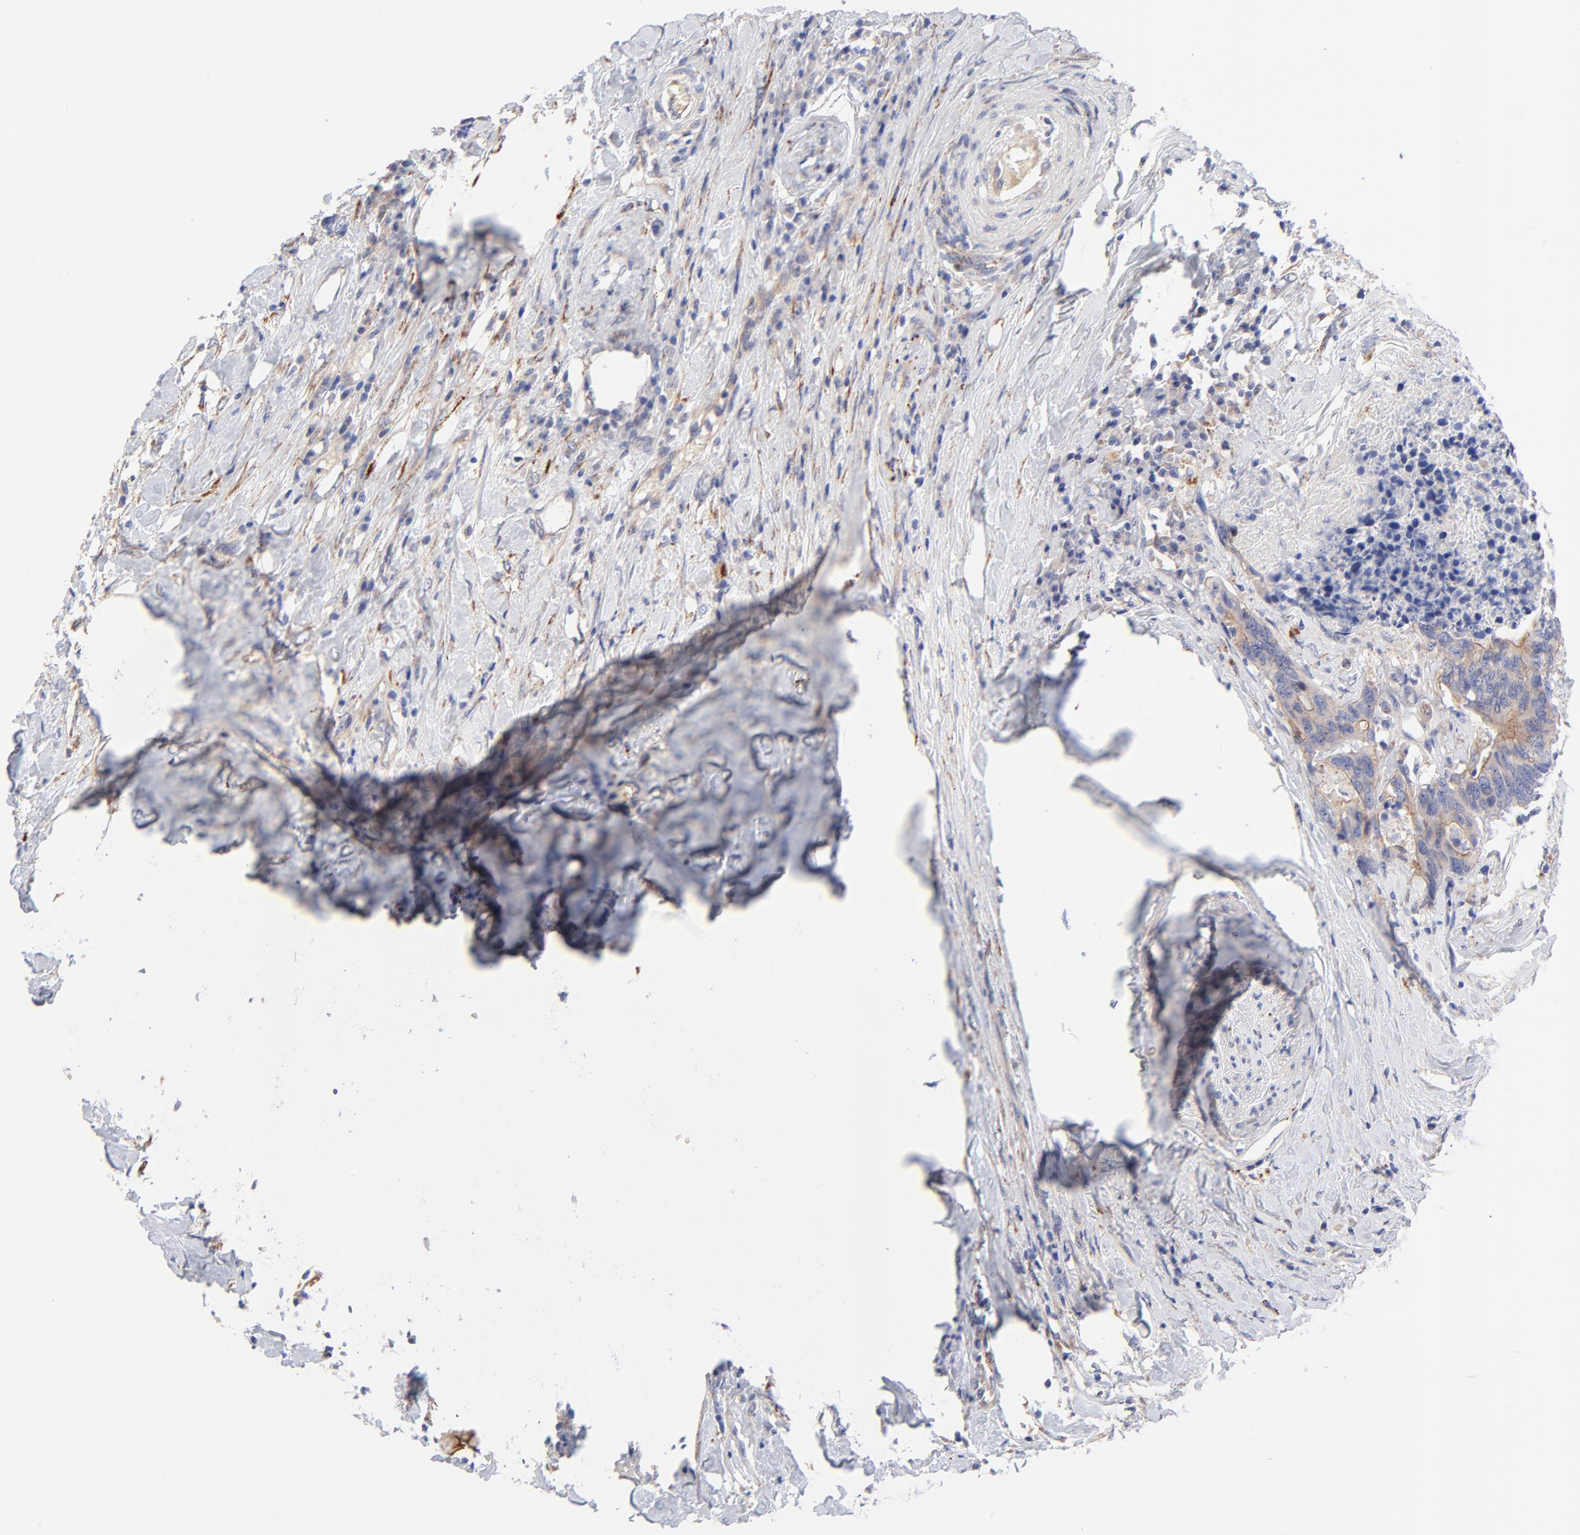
{"staining": {"intensity": "moderate", "quantity": "25%-75%", "location": "cytoplasmic/membranous"}, "tissue": "colorectal cancer", "cell_type": "Tumor cells", "image_type": "cancer", "snomed": [{"axis": "morphology", "description": "Adenocarcinoma, NOS"}, {"axis": "topography", "description": "Rectum"}], "caption": "An image showing moderate cytoplasmic/membranous positivity in approximately 25%-75% of tumor cells in colorectal cancer, as visualized by brown immunohistochemical staining.", "gene": "FBXO10", "patient": {"sex": "male", "age": 55}}